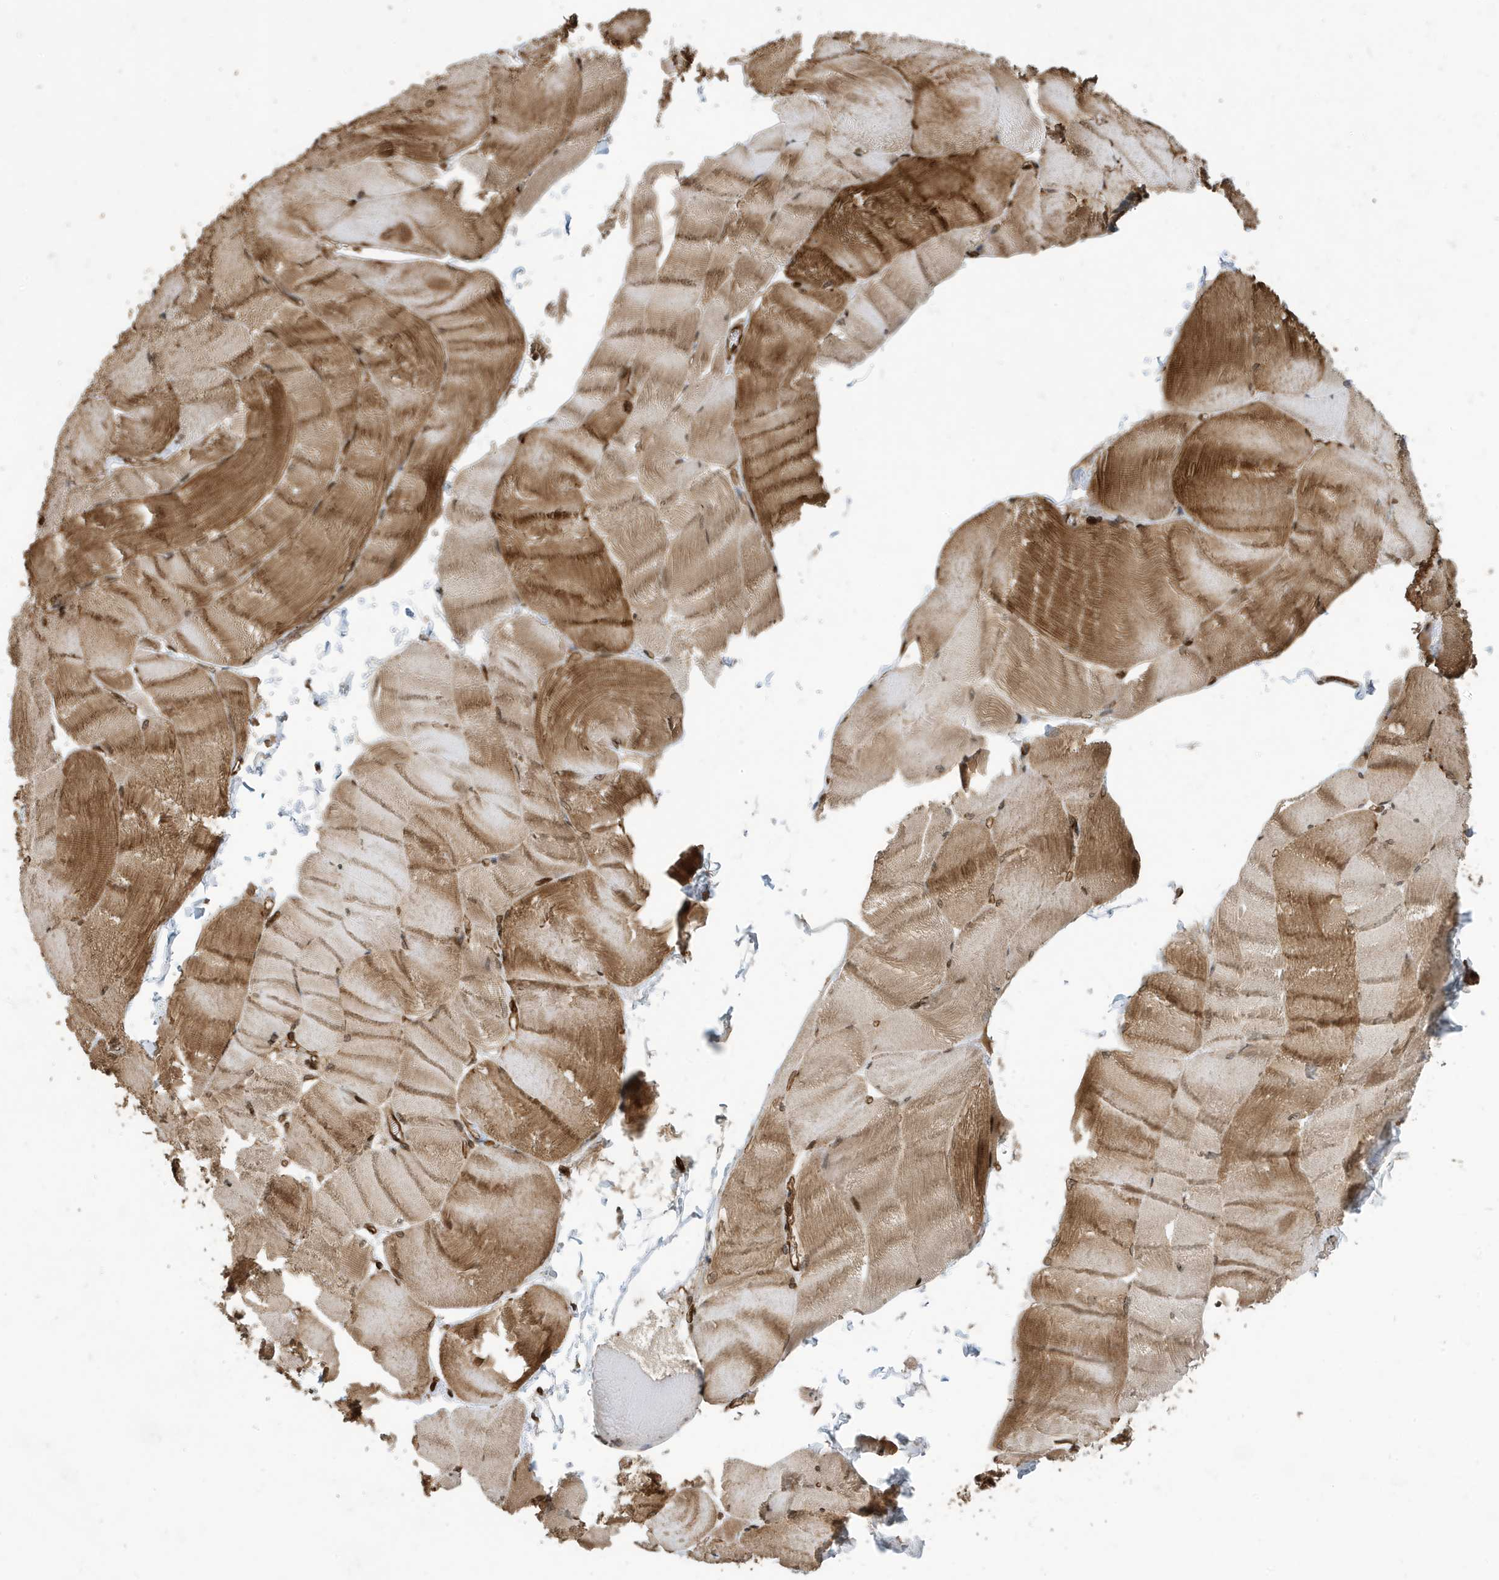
{"staining": {"intensity": "moderate", "quantity": ">75%", "location": "cytoplasmic/membranous,nuclear"}, "tissue": "skeletal muscle", "cell_type": "Myocytes", "image_type": "normal", "snomed": [{"axis": "morphology", "description": "Normal tissue, NOS"}, {"axis": "morphology", "description": "Basal cell carcinoma"}, {"axis": "topography", "description": "Skeletal muscle"}], "caption": "A brown stain shows moderate cytoplasmic/membranous,nuclear positivity of a protein in myocytes of unremarkable skeletal muscle. The staining was performed using DAB, with brown indicating positive protein expression. Nuclei are stained blue with hematoxylin.", "gene": "DUSP18", "patient": {"sex": "female", "age": 64}}